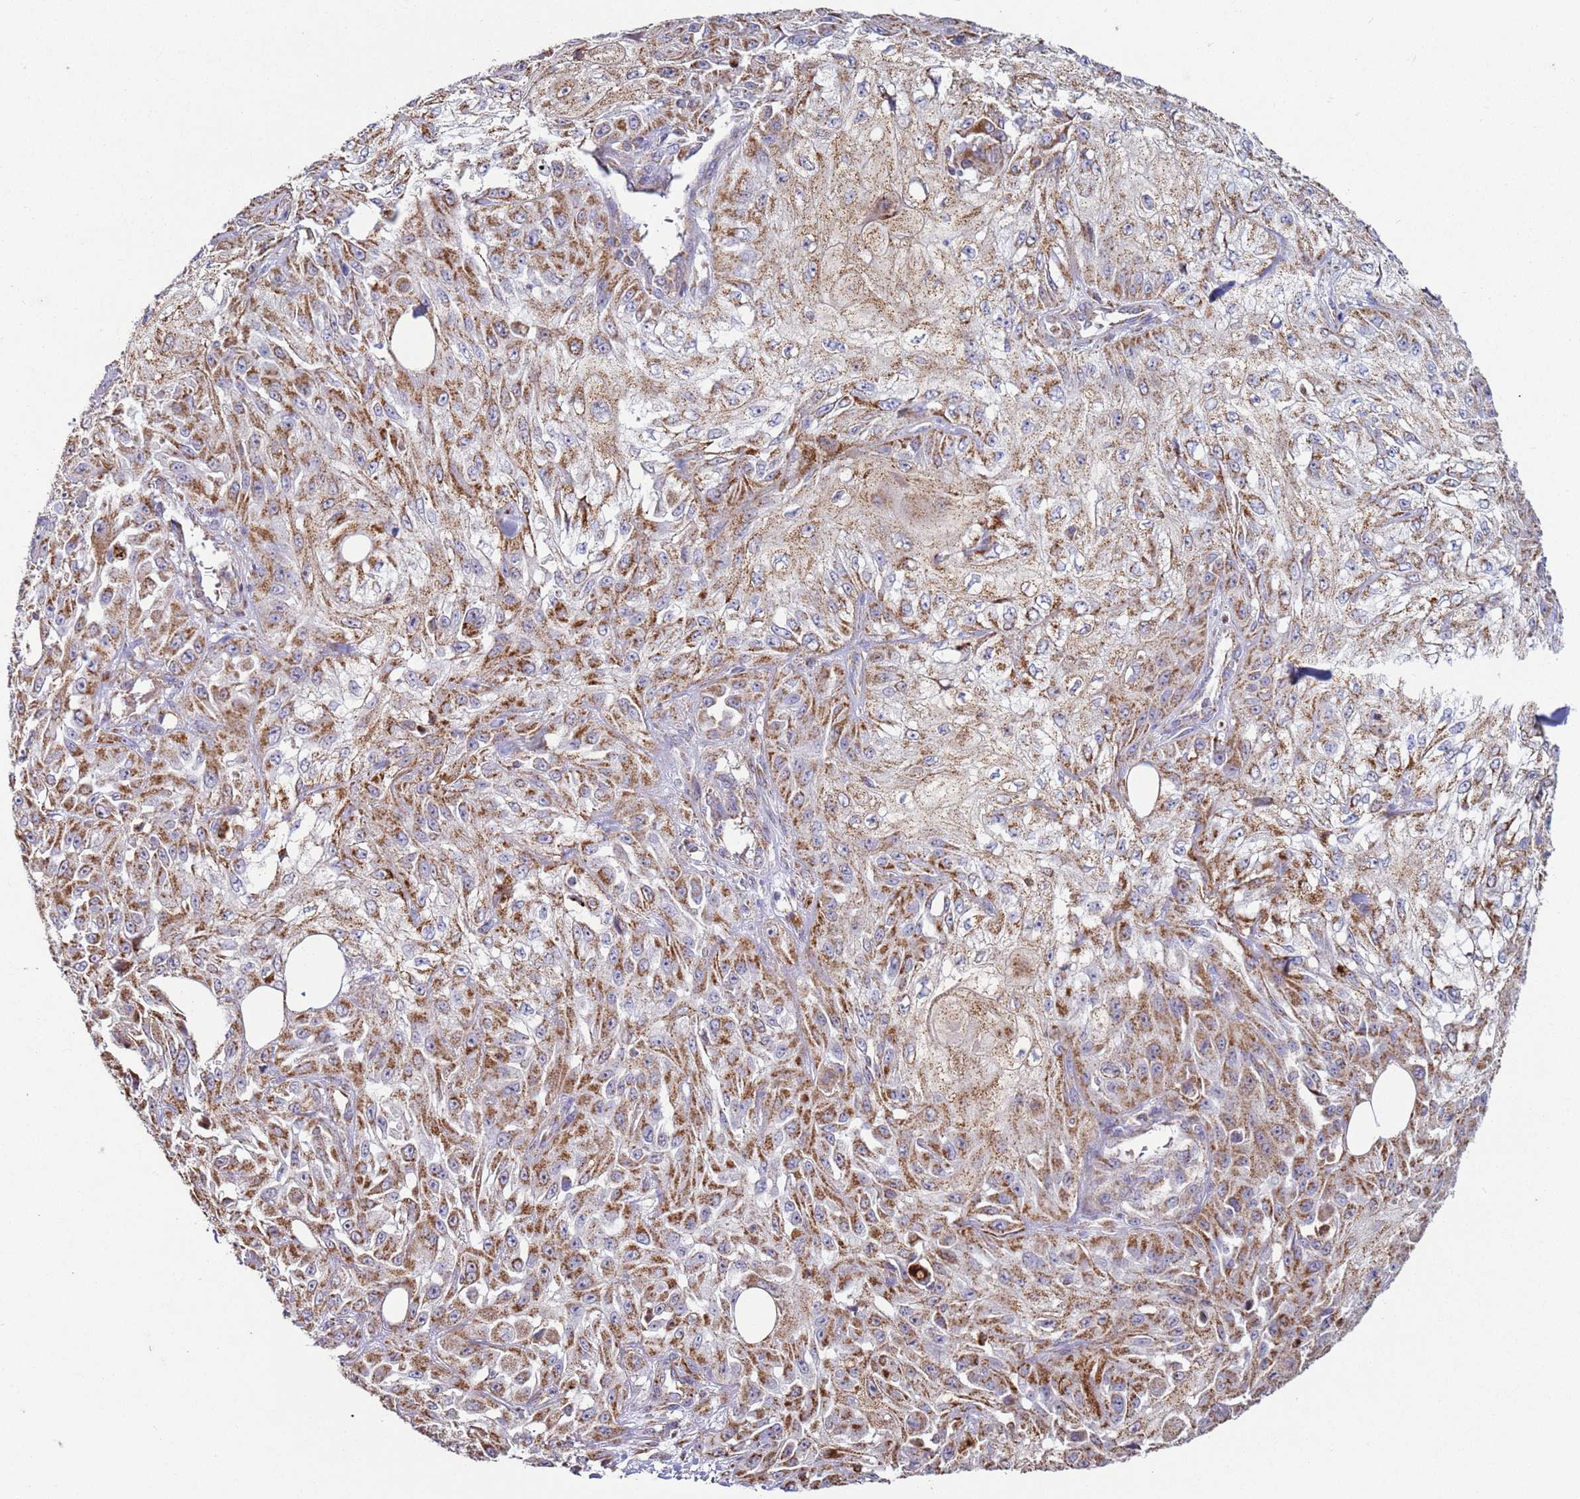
{"staining": {"intensity": "moderate", "quantity": ">75%", "location": "cytoplasmic/membranous"}, "tissue": "skin cancer", "cell_type": "Tumor cells", "image_type": "cancer", "snomed": [{"axis": "morphology", "description": "Squamous cell carcinoma, NOS"}, {"axis": "morphology", "description": "Squamous cell carcinoma, metastatic, NOS"}, {"axis": "topography", "description": "Skin"}, {"axis": "topography", "description": "Lymph node"}], "caption": "Skin metastatic squamous cell carcinoma was stained to show a protein in brown. There is medium levels of moderate cytoplasmic/membranous expression in approximately >75% of tumor cells.", "gene": "FBXO33", "patient": {"sex": "male", "age": 75}}